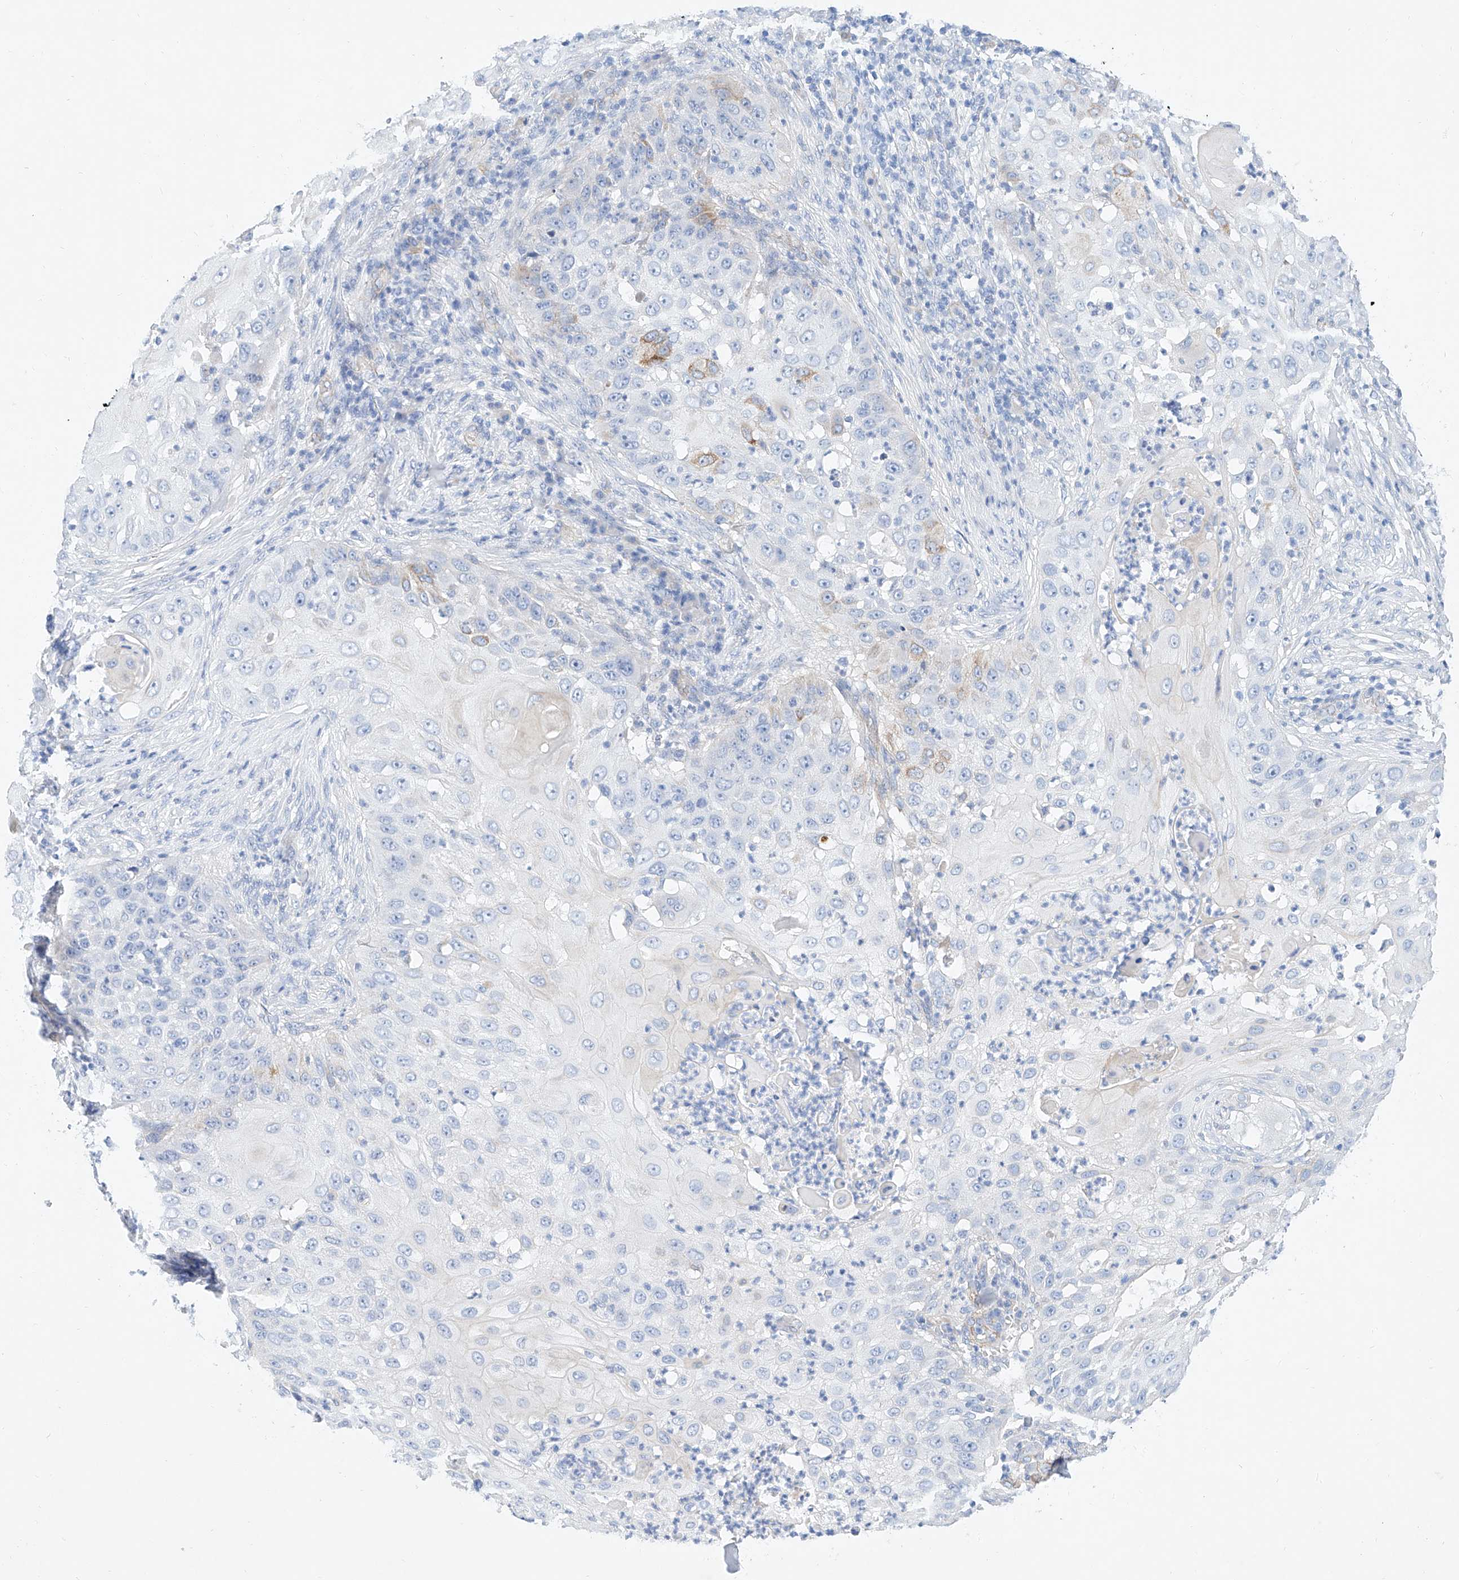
{"staining": {"intensity": "negative", "quantity": "none", "location": "none"}, "tissue": "skin cancer", "cell_type": "Tumor cells", "image_type": "cancer", "snomed": [{"axis": "morphology", "description": "Squamous cell carcinoma, NOS"}, {"axis": "topography", "description": "Skin"}], "caption": "This photomicrograph is of skin cancer stained with immunohistochemistry (IHC) to label a protein in brown with the nuclei are counter-stained blue. There is no expression in tumor cells.", "gene": "SBSPON", "patient": {"sex": "female", "age": 44}}